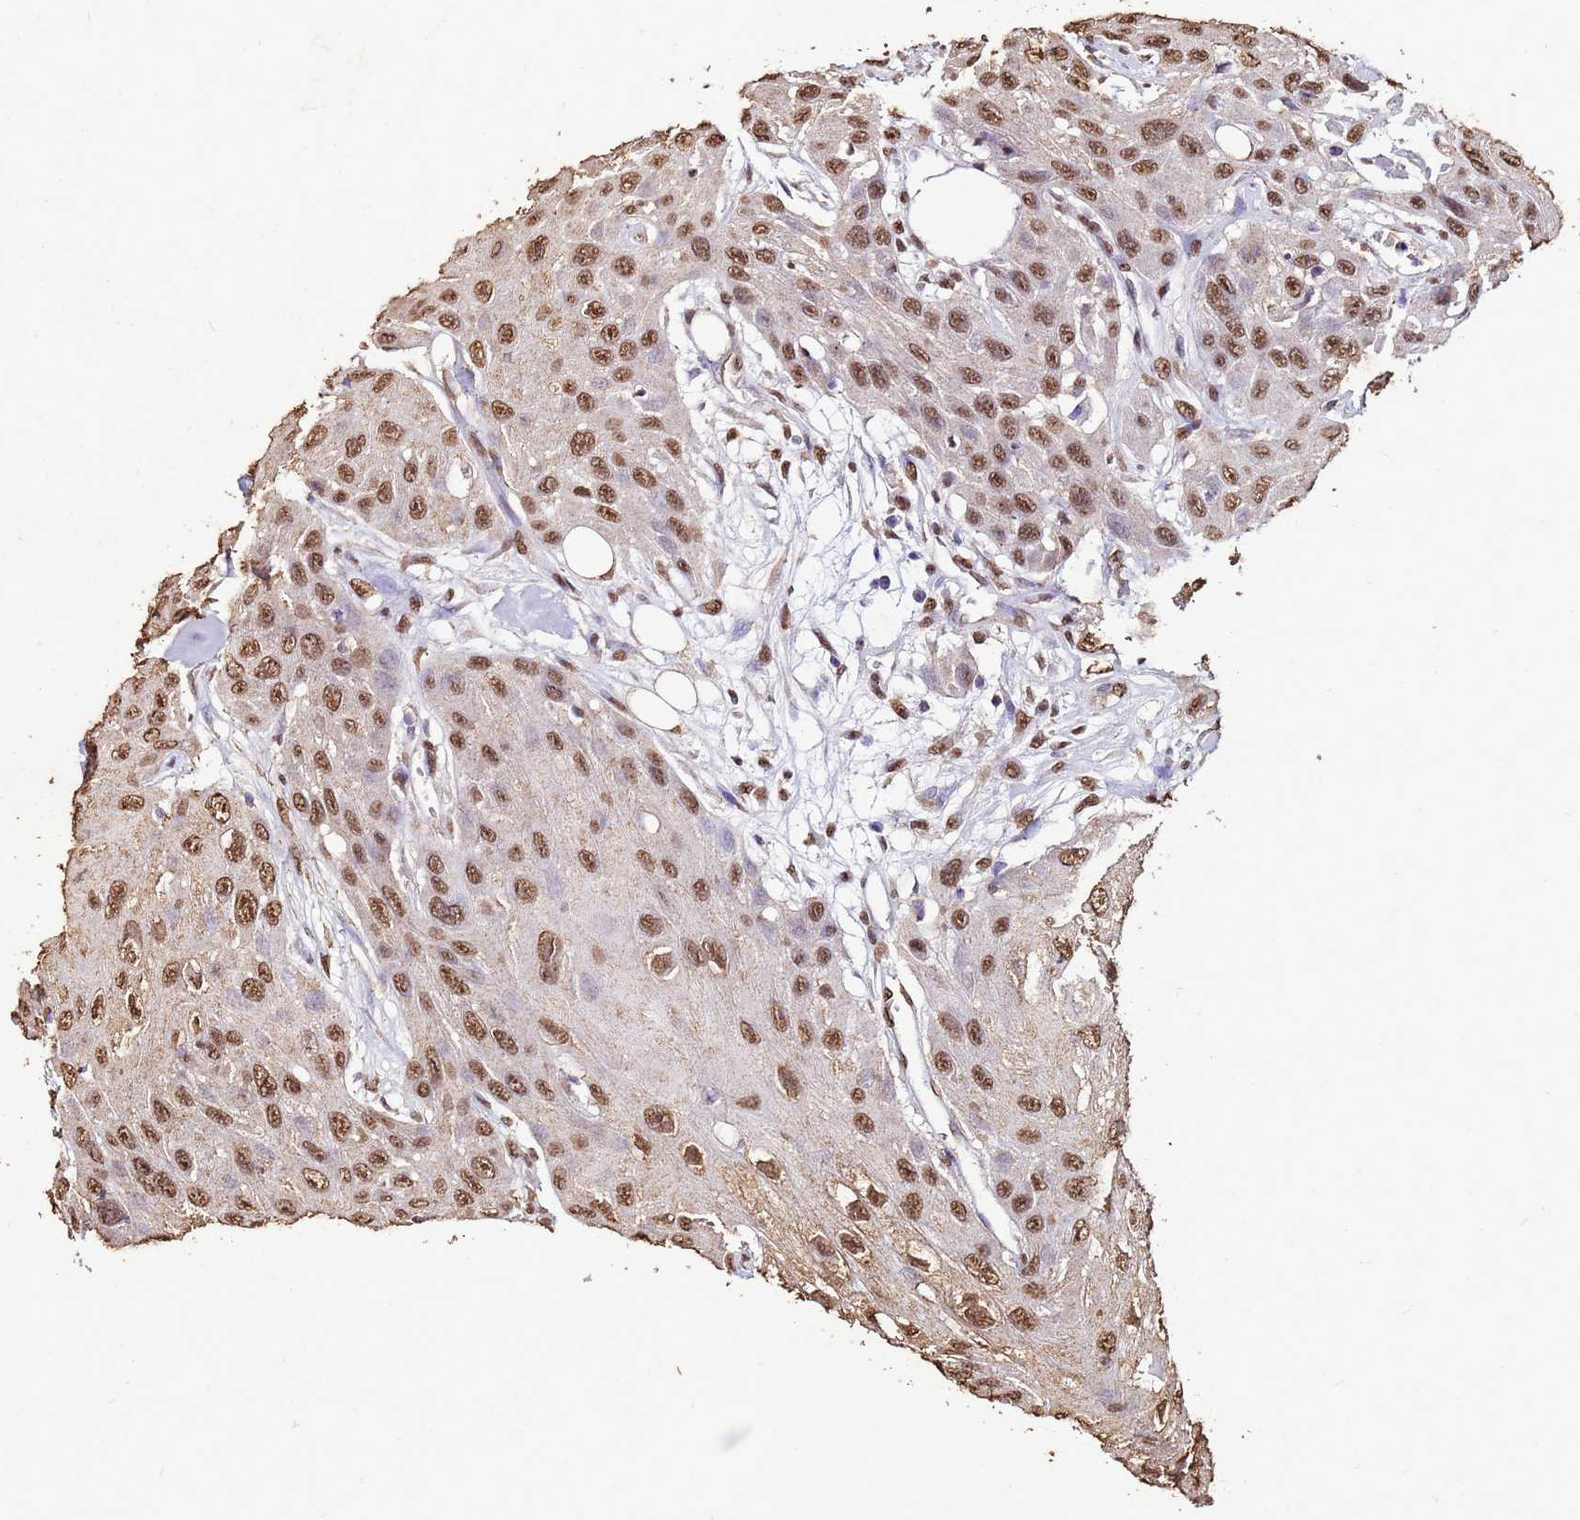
{"staining": {"intensity": "moderate", "quantity": ">75%", "location": "nuclear"}, "tissue": "head and neck cancer", "cell_type": "Tumor cells", "image_type": "cancer", "snomed": [{"axis": "morphology", "description": "Squamous cell carcinoma, NOS"}, {"axis": "topography", "description": "Head-Neck"}], "caption": "This histopathology image shows IHC staining of squamous cell carcinoma (head and neck), with medium moderate nuclear expression in about >75% of tumor cells.", "gene": "TRIP6", "patient": {"sex": "male", "age": 81}}